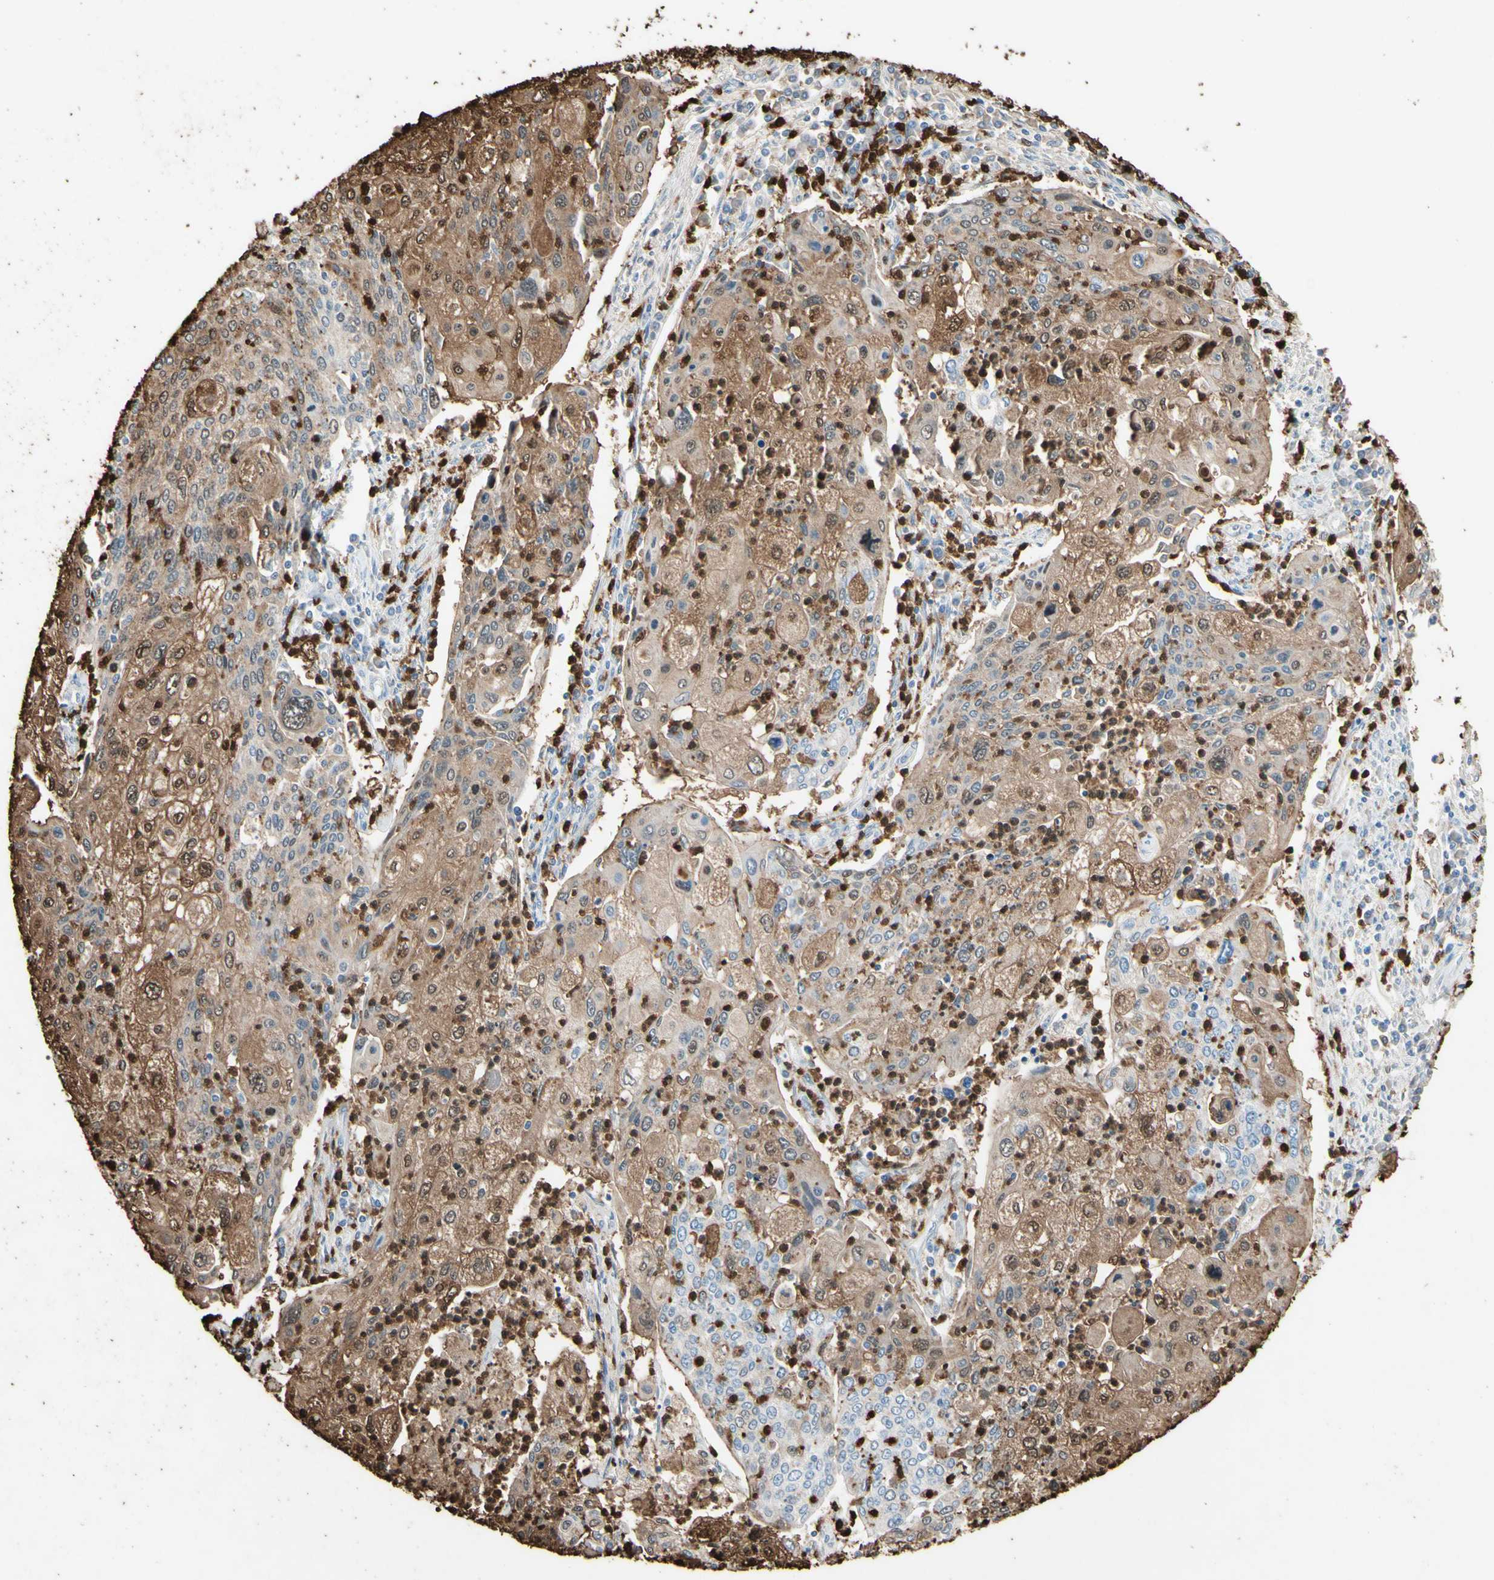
{"staining": {"intensity": "moderate", "quantity": ">75%", "location": "cytoplasmic/membranous,nuclear"}, "tissue": "cervical cancer", "cell_type": "Tumor cells", "image_type": "cancer", "snomed": [{"axis": "morphology", "description": "Squamous cell carcinoma, NOS"}, {"axis": "topography", "description": "Cervix"}], "caption": "Tumor cells exhibit medium levels of moderate cytoplasmic/membranous and nuclear positivity in approximately >75% of cells in cervical squamous cell carcinoma. The protein is stained brown, and the nuclei are stained in blue (DAB IHC with brightfield microscopy, high magnification).", "gene": "NFKBIZ", "patient": {"sex": "female", "age": 40}}